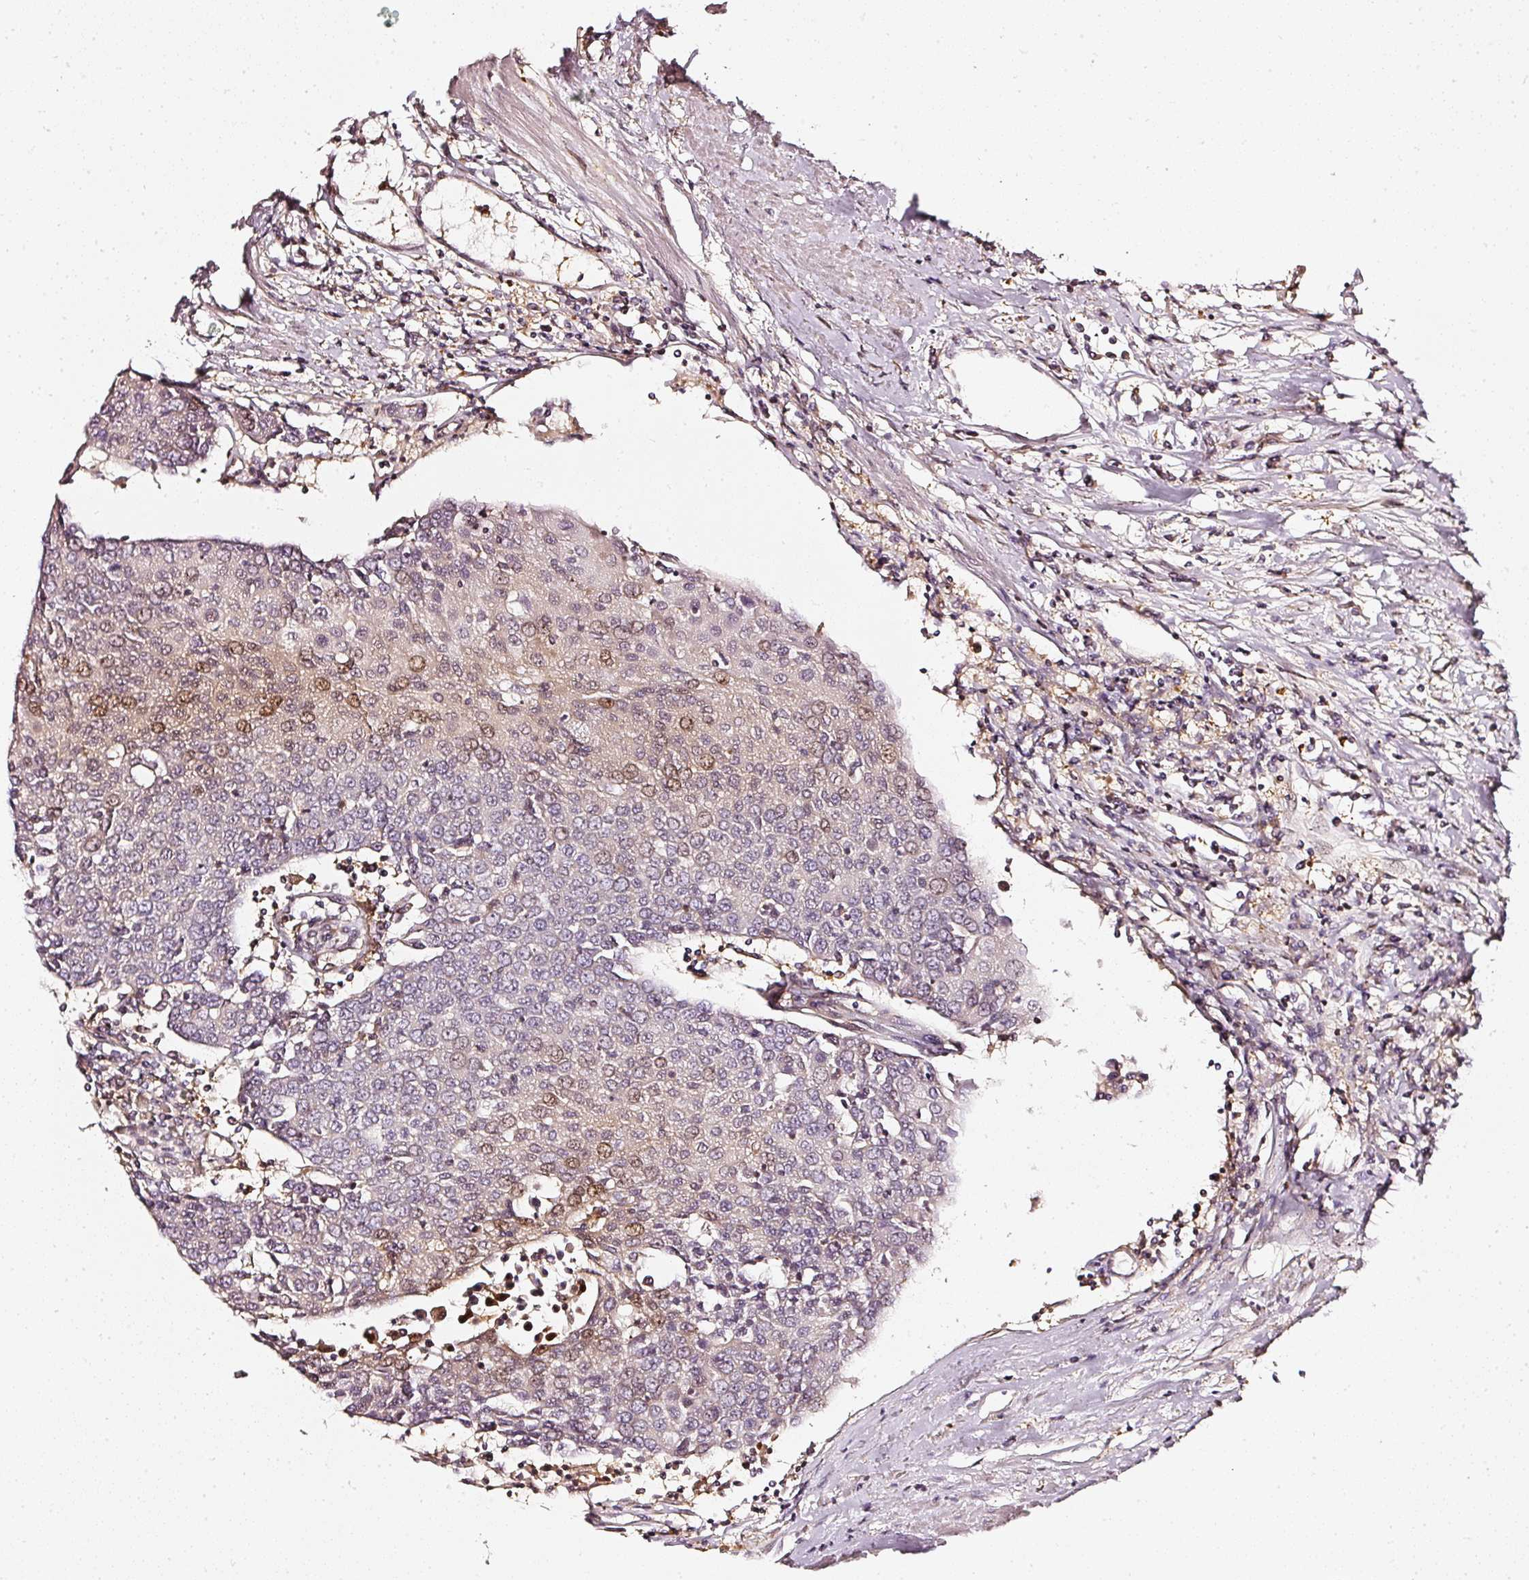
{"staining": {"intensity": "moderate", "quantity": "25%-75%", "location": "nuclear"}, "tissue": "urothelial cancer", "cell_type": "Tumor cells", "image_type": "cancer", "snomed": [{"axis": "morphology", "description": "Urothelial carcinoma, High grade"}, {"axis": "topography", "description": "Urinary bladder"}], "caption": "Immunohistochemistry staining of urothelial carcinoma (high-grade), which shows medium levels of moderate nuclear positivity in approximately 25%-75% of tumor cells indicating moderate nuclear protein positivity. The staining was performed using DAB (3,3'-diaminobenzidine) (brown) for protein detection and nuclei were counterstained in hematoxylin (blue).", "gene": "ASMTL", "patient": {"sex": "female", "age": 85}}